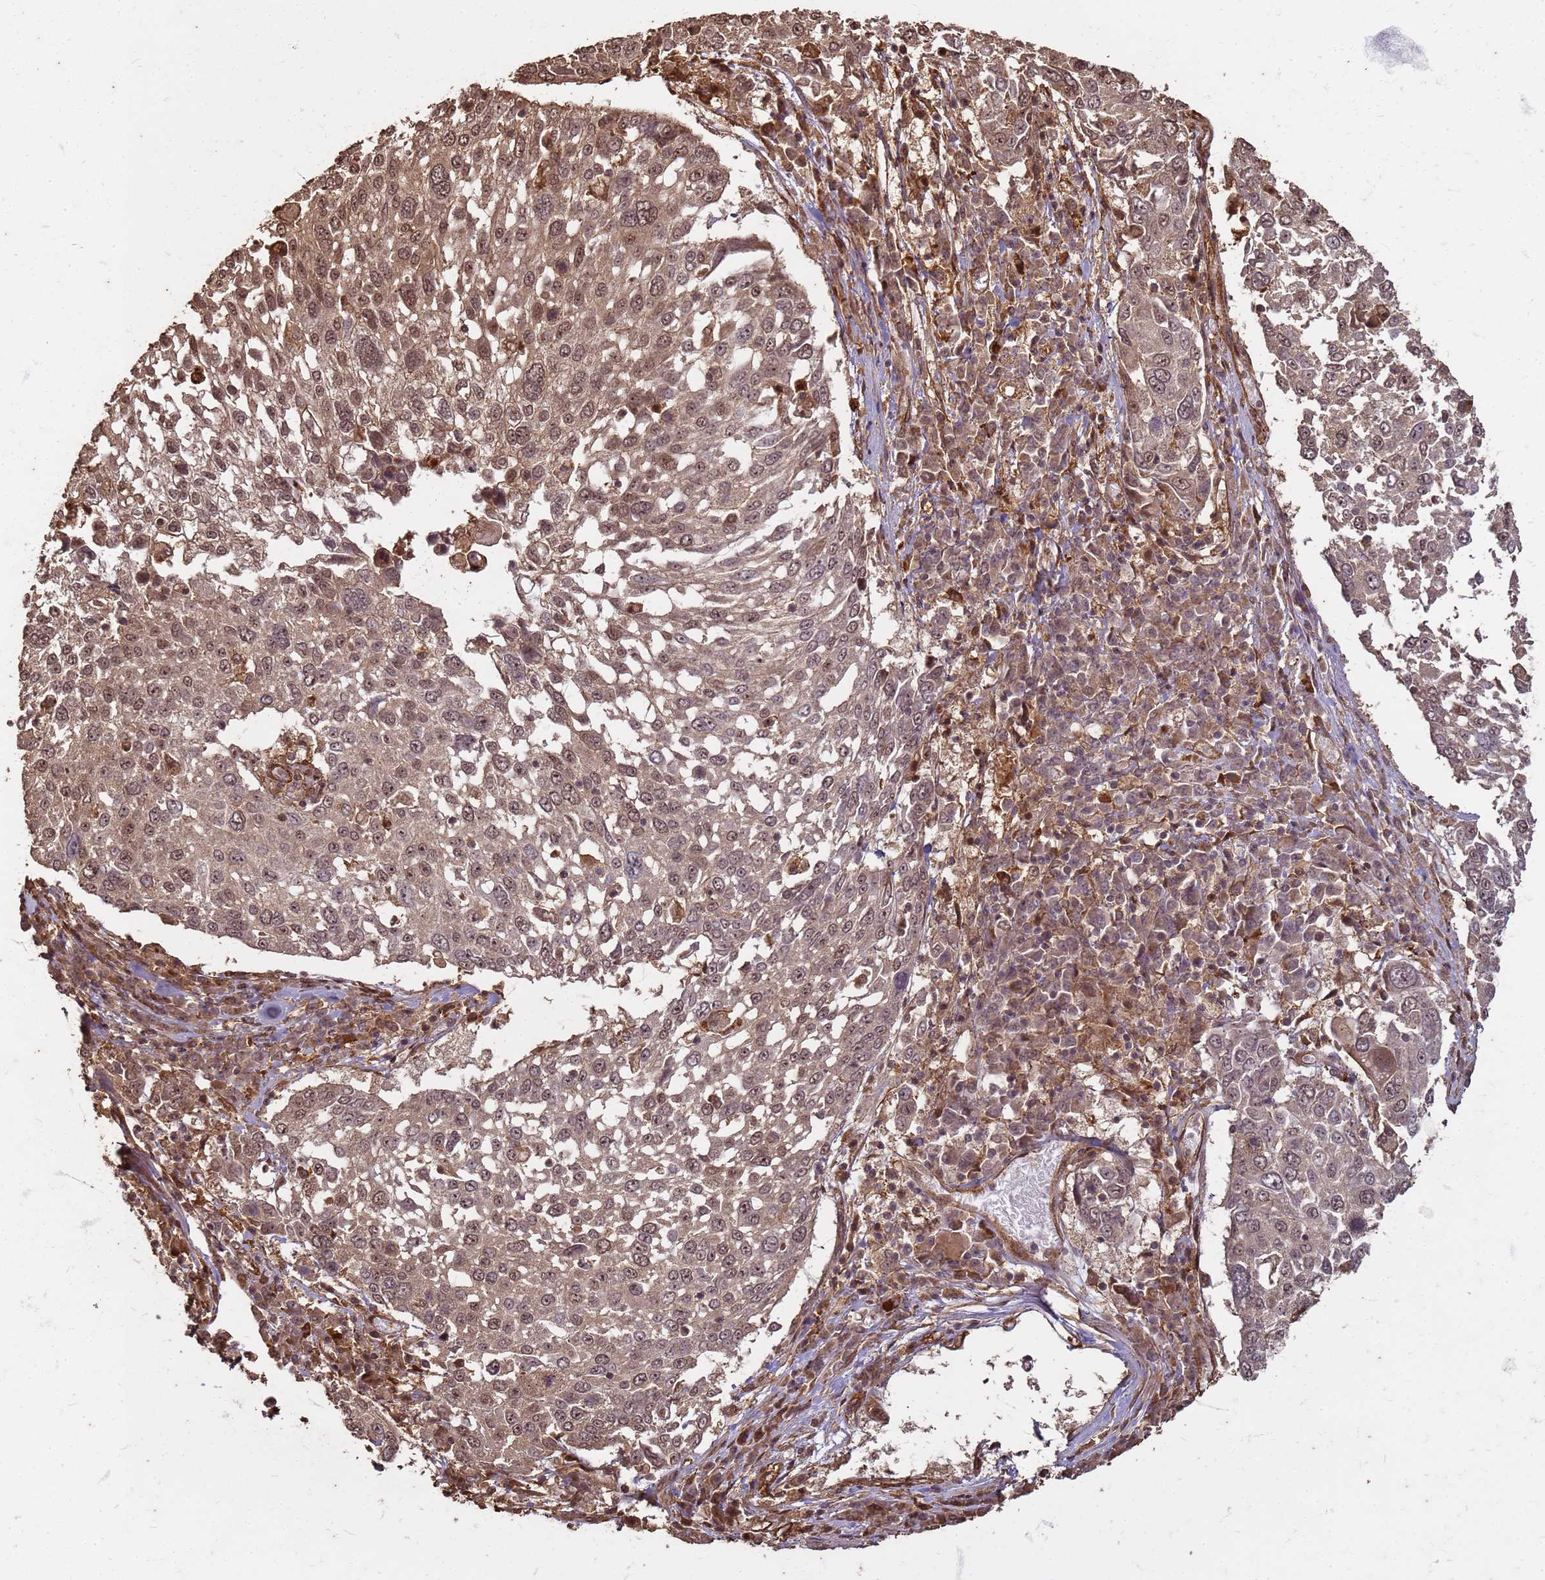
{"staining": {"intensity": "moderate", "quantity": ">75%", "location": "cytoplasmic/membranous,nuclear"}, "tissue": "lung cancer", "cell_type": "Tumor cells", "image_type": "cancer", "snomed": [{"axis": "morphology", "description": "Squamous cell carcinoma, NOS"}, {"axis": "topography", "description": "Lung"}], "caption": "Human lung squamous cell carcinoma stained with a brown dye demonstrates moderate cytoplasmic/membranous and nuclear positive expression in approximately >75% of tumor cells.", "gene": "KIF26A", "patient": {"sex": "male", "age": 65}}